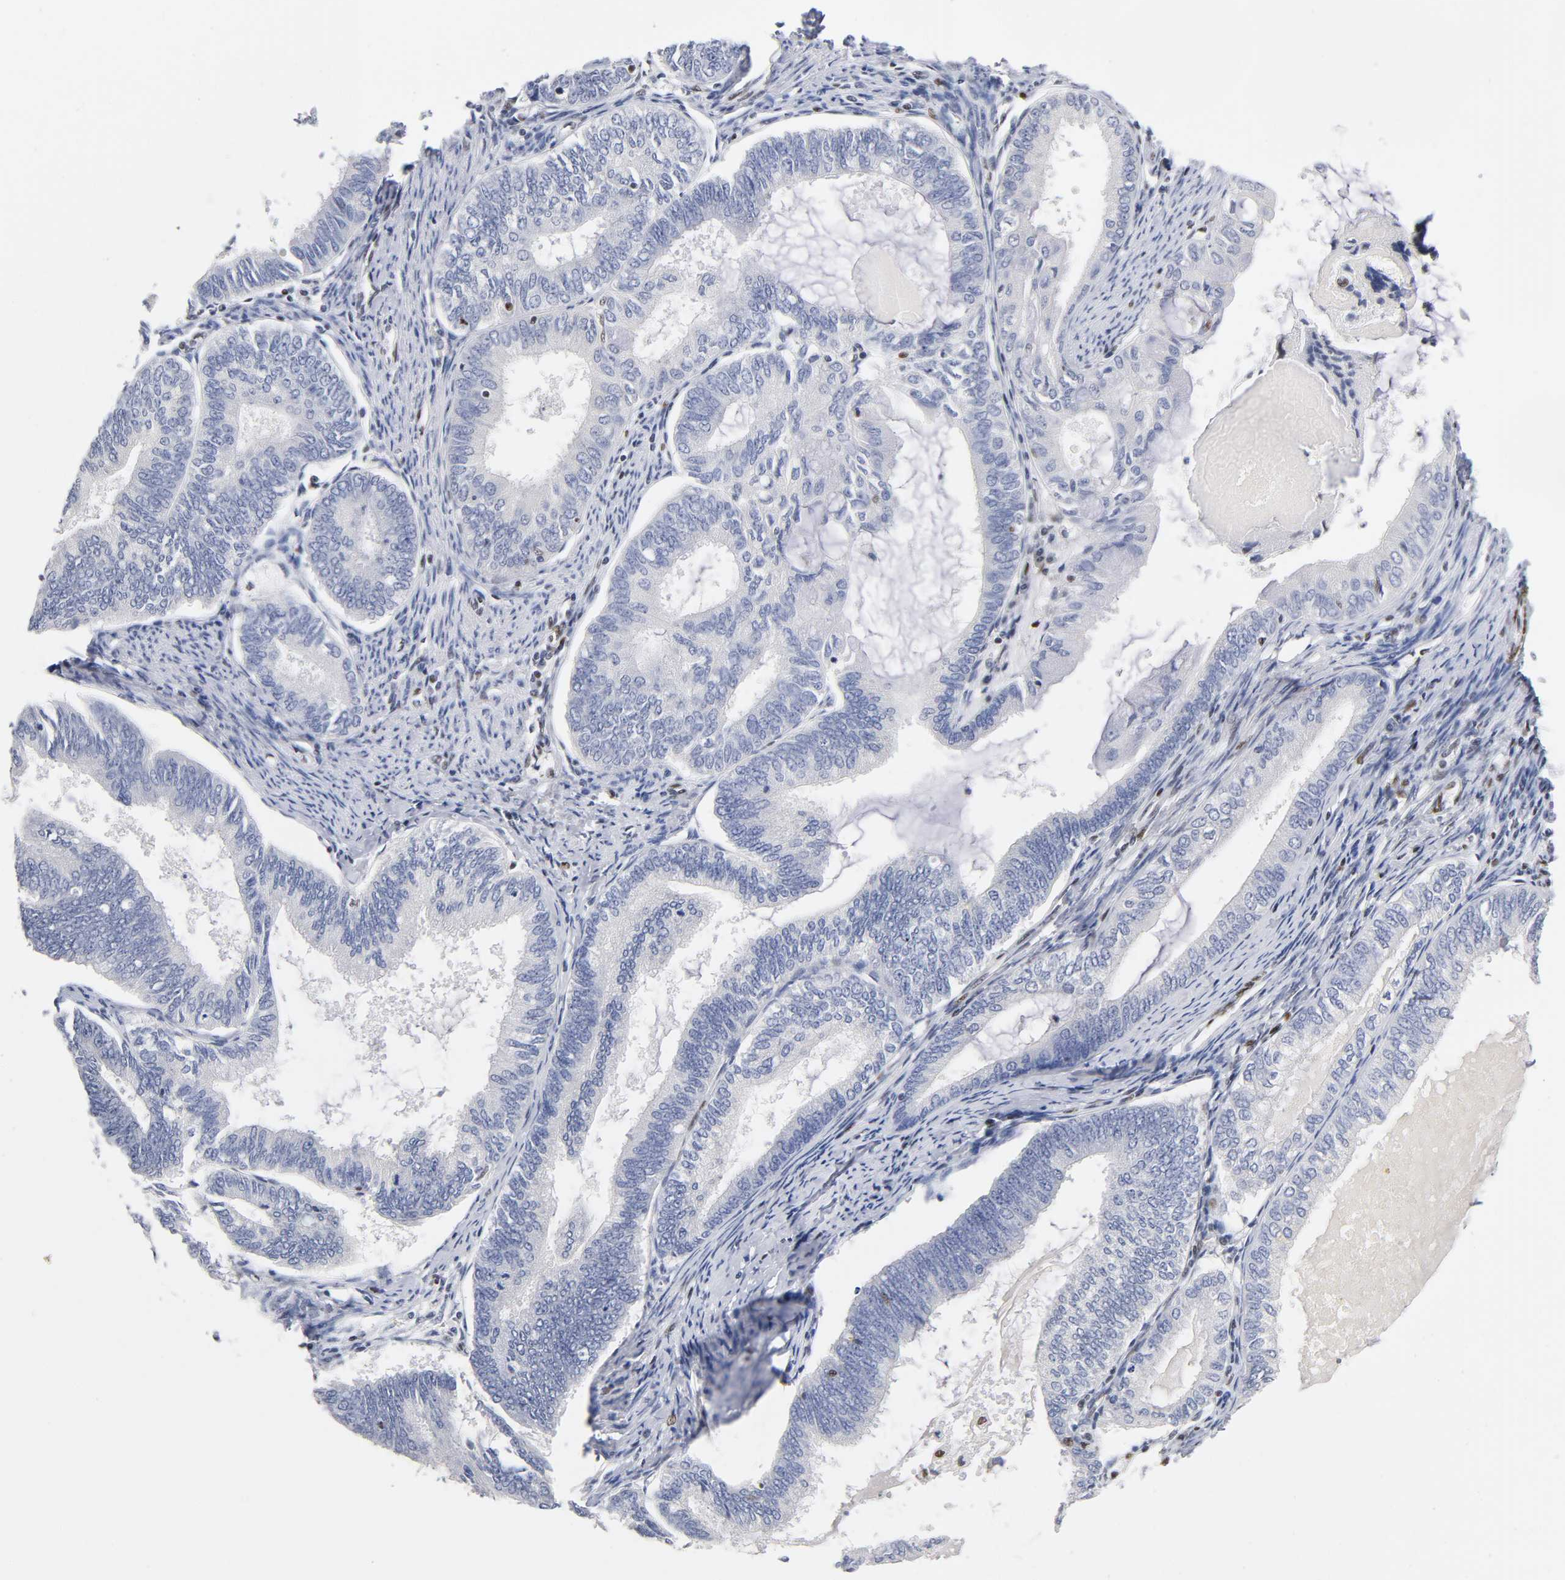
{"staining": {"intensity": "negative", "quantity": "none", "location": "none"}, "tissue": "endometrial cancer", "cell_type": "Tumor cells", "image_type": "cancer", "snomed": [{"axis": "morphology", "description": "Adenocarcinoma, NOS"}, {"axis": "topography", "description": "Endometrium"}], "caption": "Immunohistochemical staining of endometrial cancer (adenocarcinoma) reveals no significant positivity in tumor cells.", "gene": "NR3C1", "patient": {"sex": "female", "age": 86}}